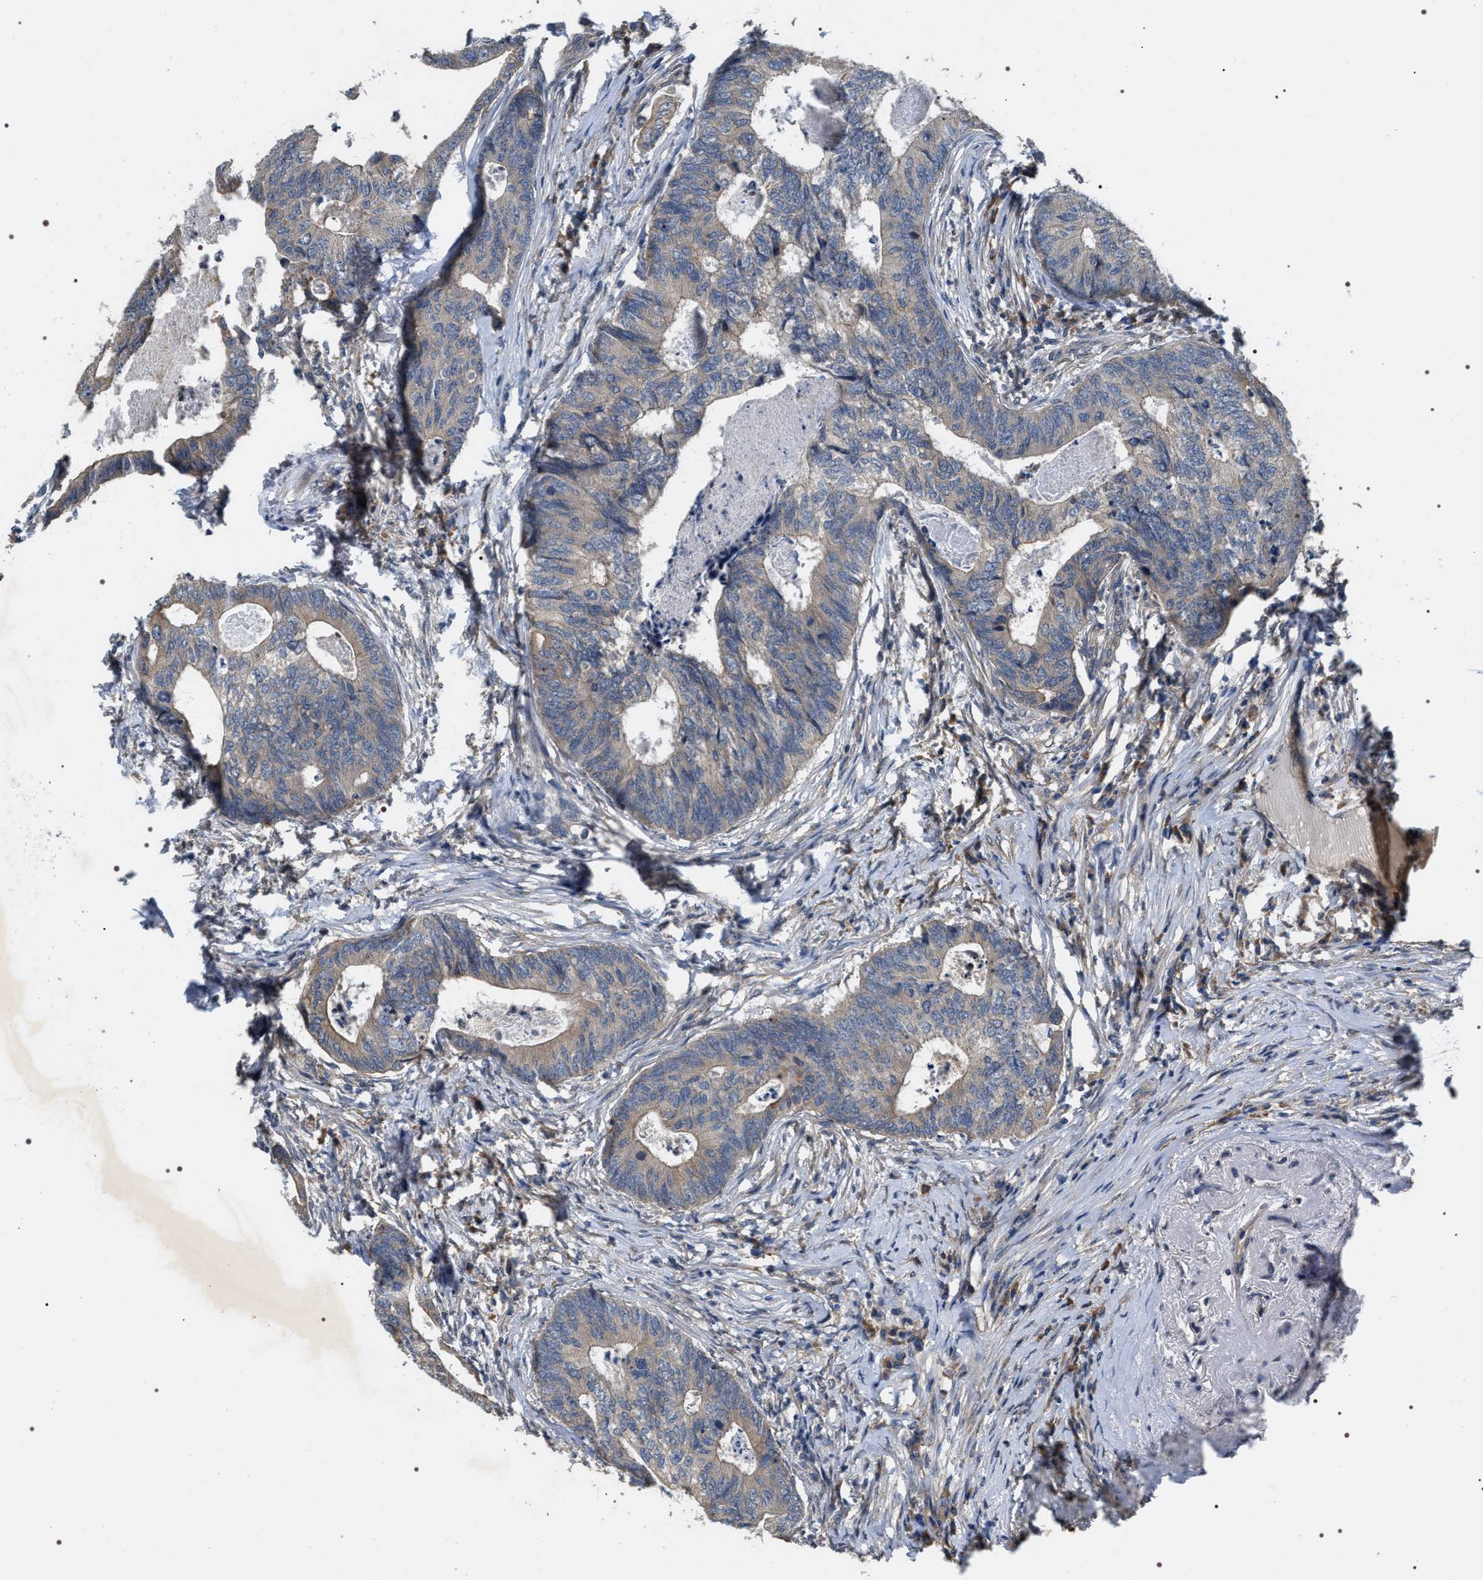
{"staining": {"intensity": "weak", "quantity": "<25%", "location": "cytoplasmic/membranous"}, "tissue": "colorectal cancer", "cell_type": "Tumor cells", "image_type": "cancer", "snomed": [{"axis": "morphology", "description": "Adenocarcinoma, NOS"}, {"axis": "topography", "description": "Colon"}], "caption": "Colorectal cancer stained for a protein using immunohistochemistry (IHC) displays no positivity tumor cells.", "gene": "IFT81", "patient": {"sex": "female", "age": 67}}